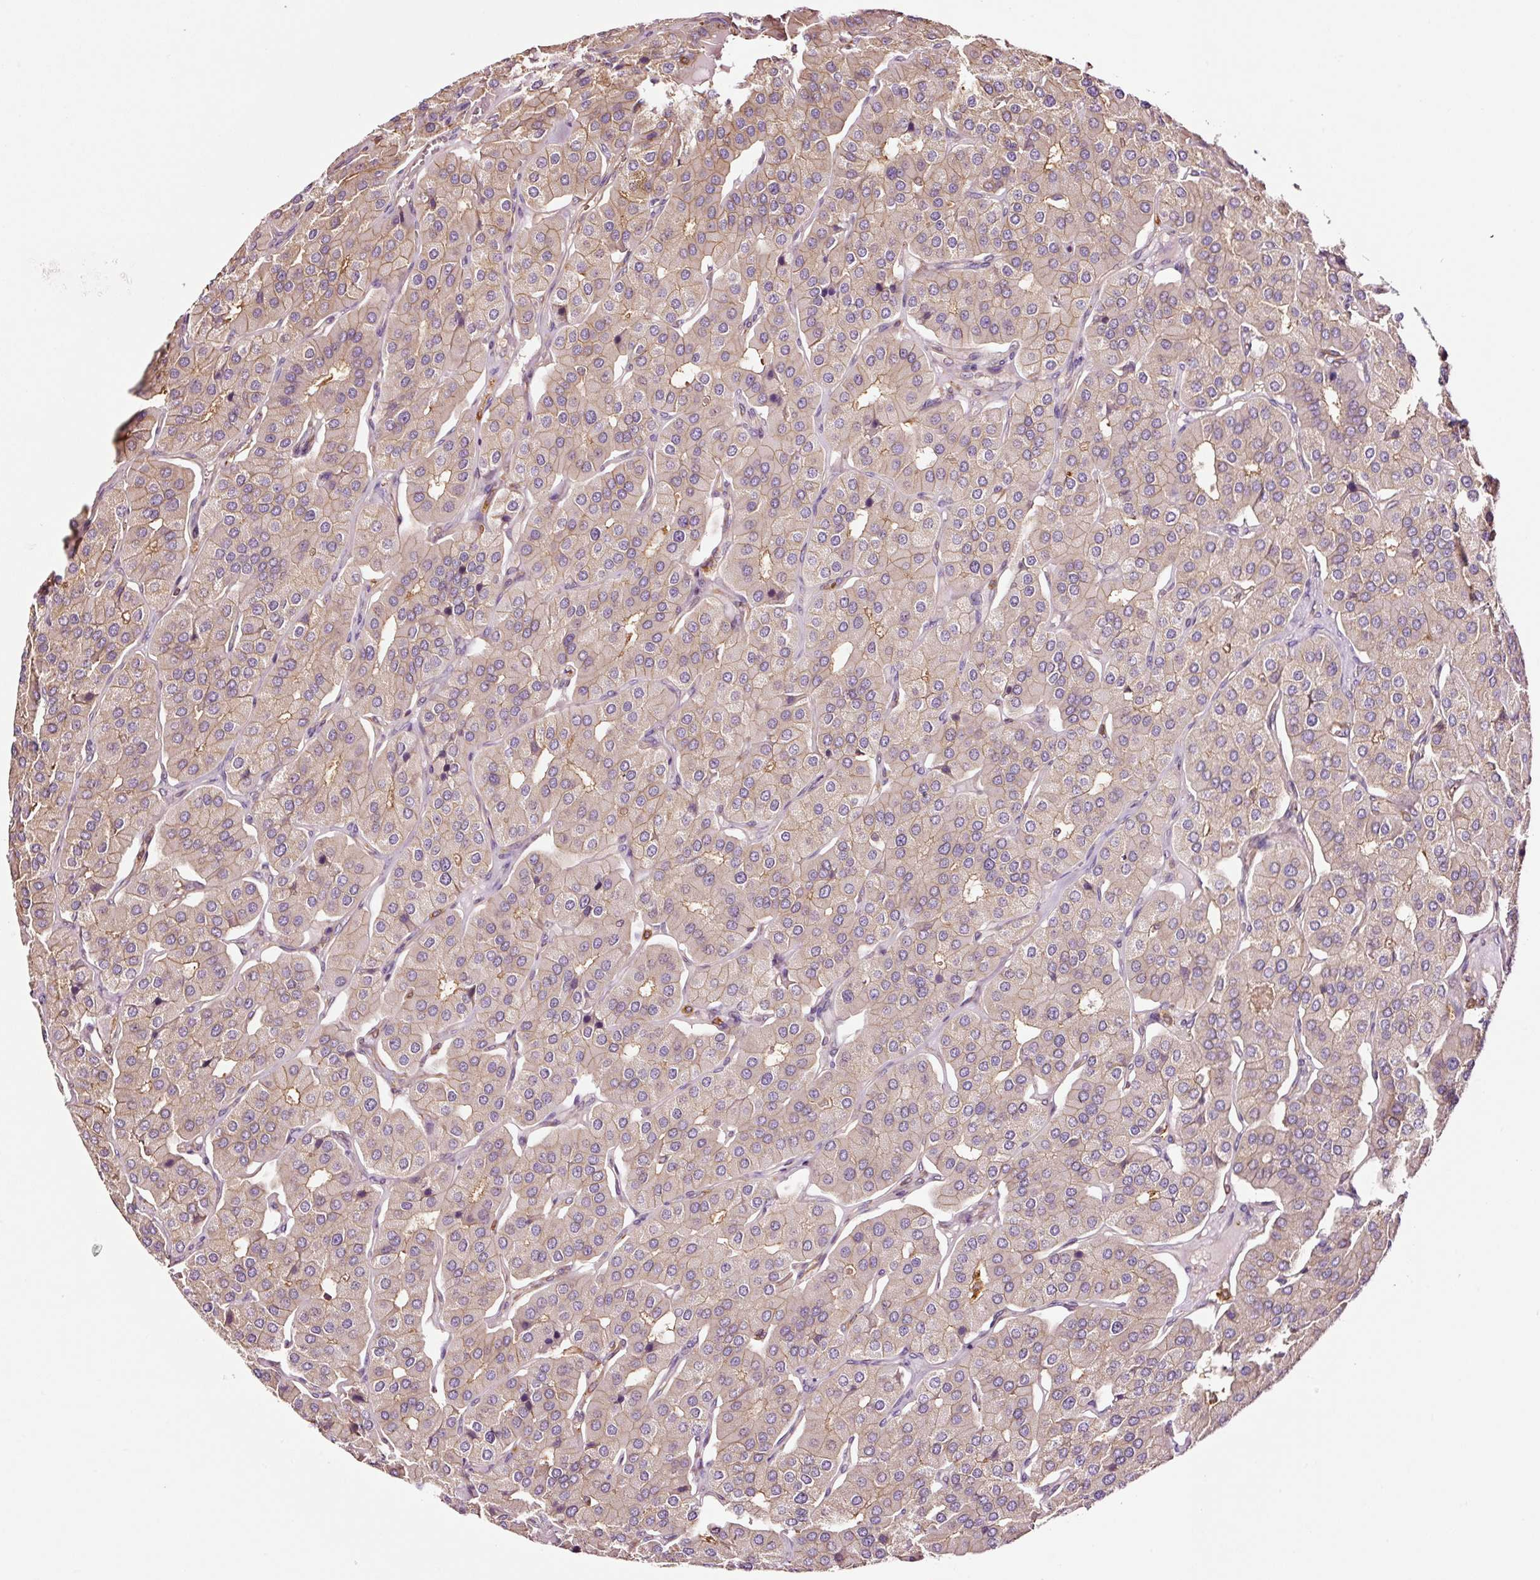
{"staining": {"intensity": "weak", "quantity": "25%-75%", "location": "cytoplasmic/membranous"}, "tissue": "parathyroid gland", "cell_type": "Glandular cells", "image_type": "normal", "snomed": [{"axis": "morphology", "description": "Normal tissue, NOS"}, {"axis": "morphology", "description": "Adenoma, NOS"}, {"axis": "topography", "description": "Parathyroid gland"}], "caption": "Protein staining of benign parathyroid gland shows weak cytoplasmic/membranous expression in approximately 25%-75% of glandular cells.", "gene": "METAP1", "patient": {"sex": "female", "age": 86}}